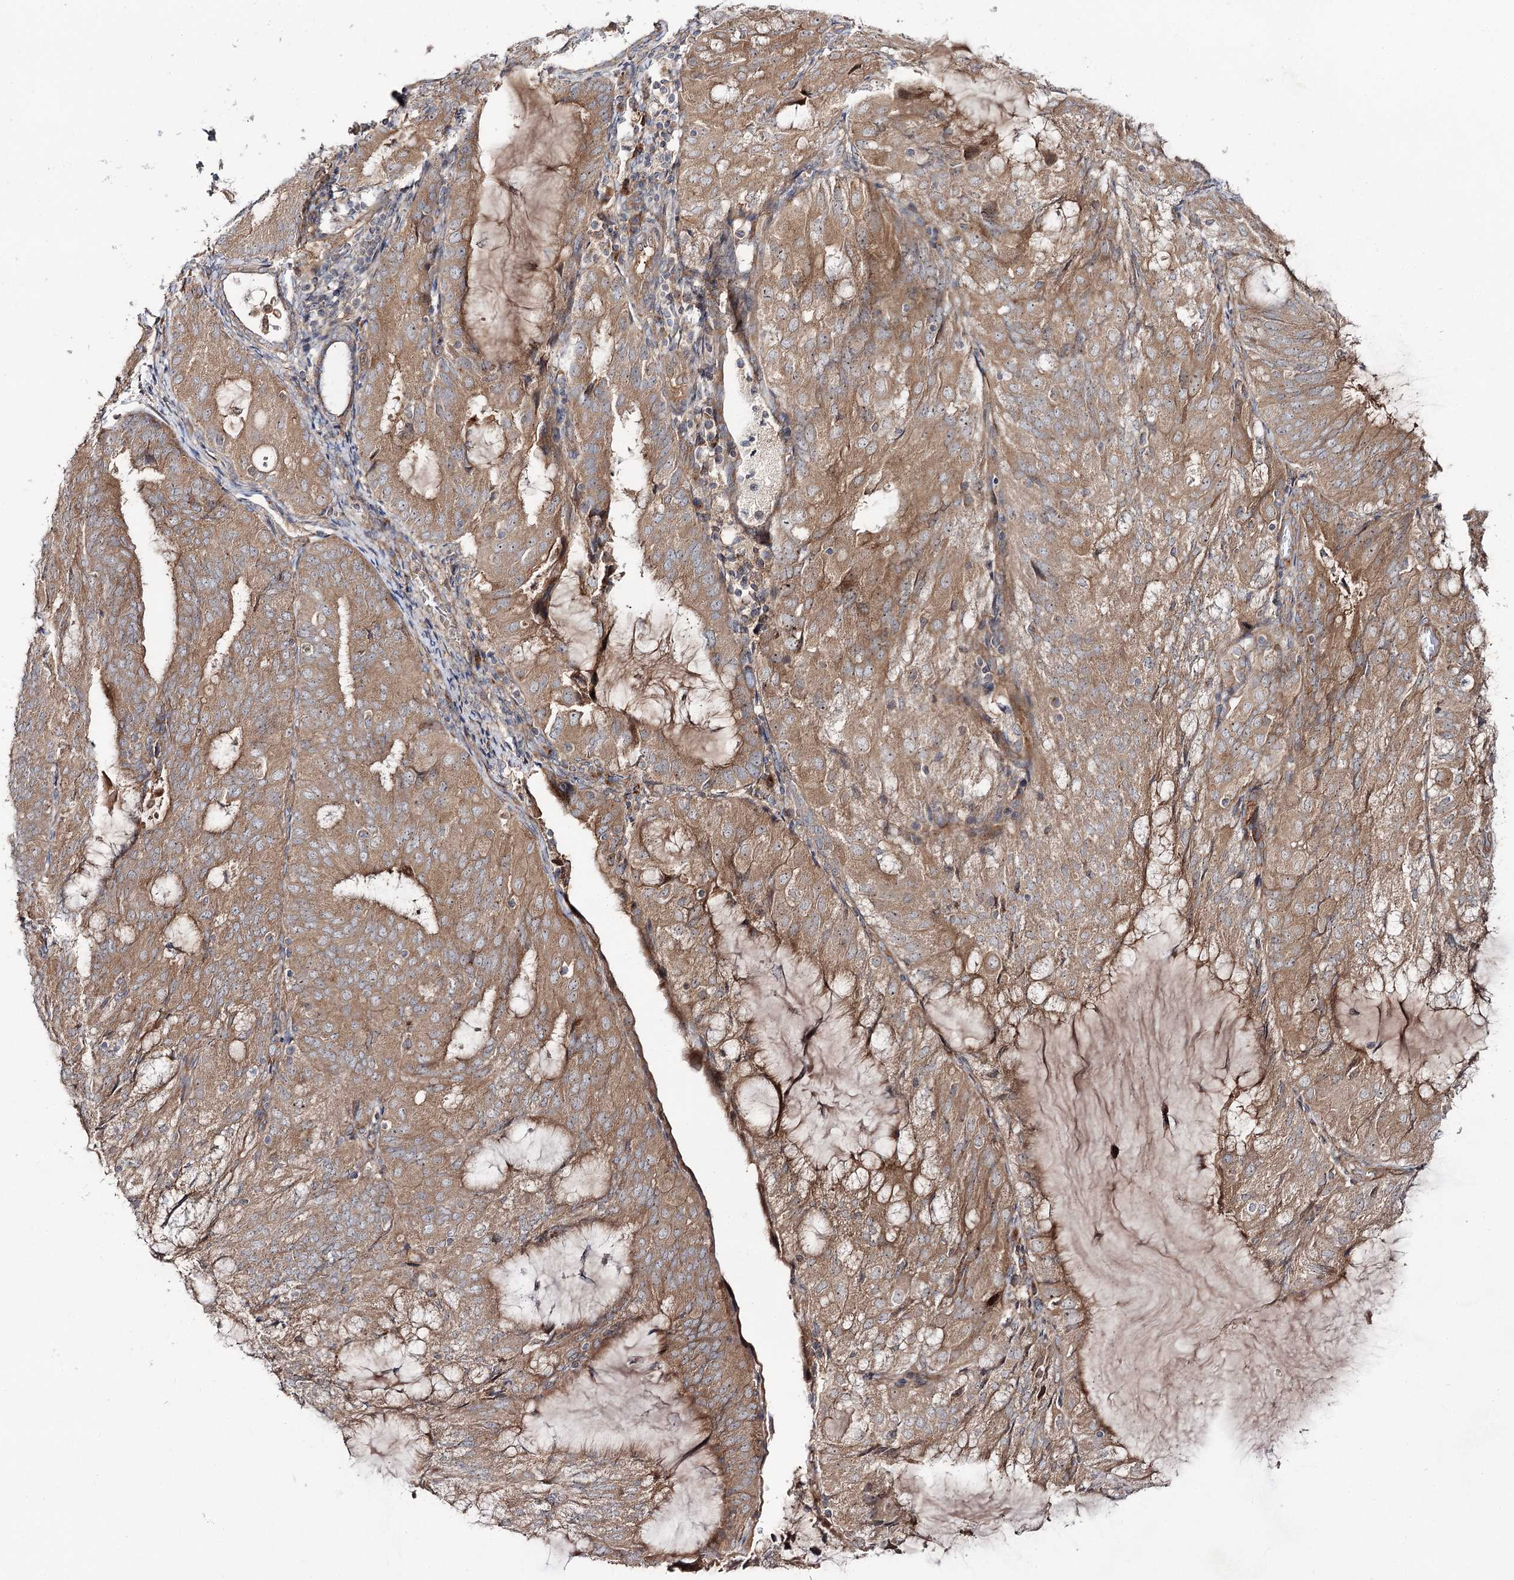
{"staining": {"intensity": "moderate", "quantity": ">75%", "location": "cytoplasmic/membranous"}, "tissue": "endometrial cancer", "cell_type": "Tumor cells", "image_type": "cancer", "snomed": [{"axis": "morphology", "description": "Adenocarcinoma, NOS"}, {"axis": "topography", "description": "Endometrium"}], "caption": "Protein analysis of adenocarcinoma (endometrial) tissue shows moderate cytoplasmic/membranous staining in approximately >75% of tumor cells.", "gene": "C11orf80", "patient": {"sex": "female", "age": 81}}